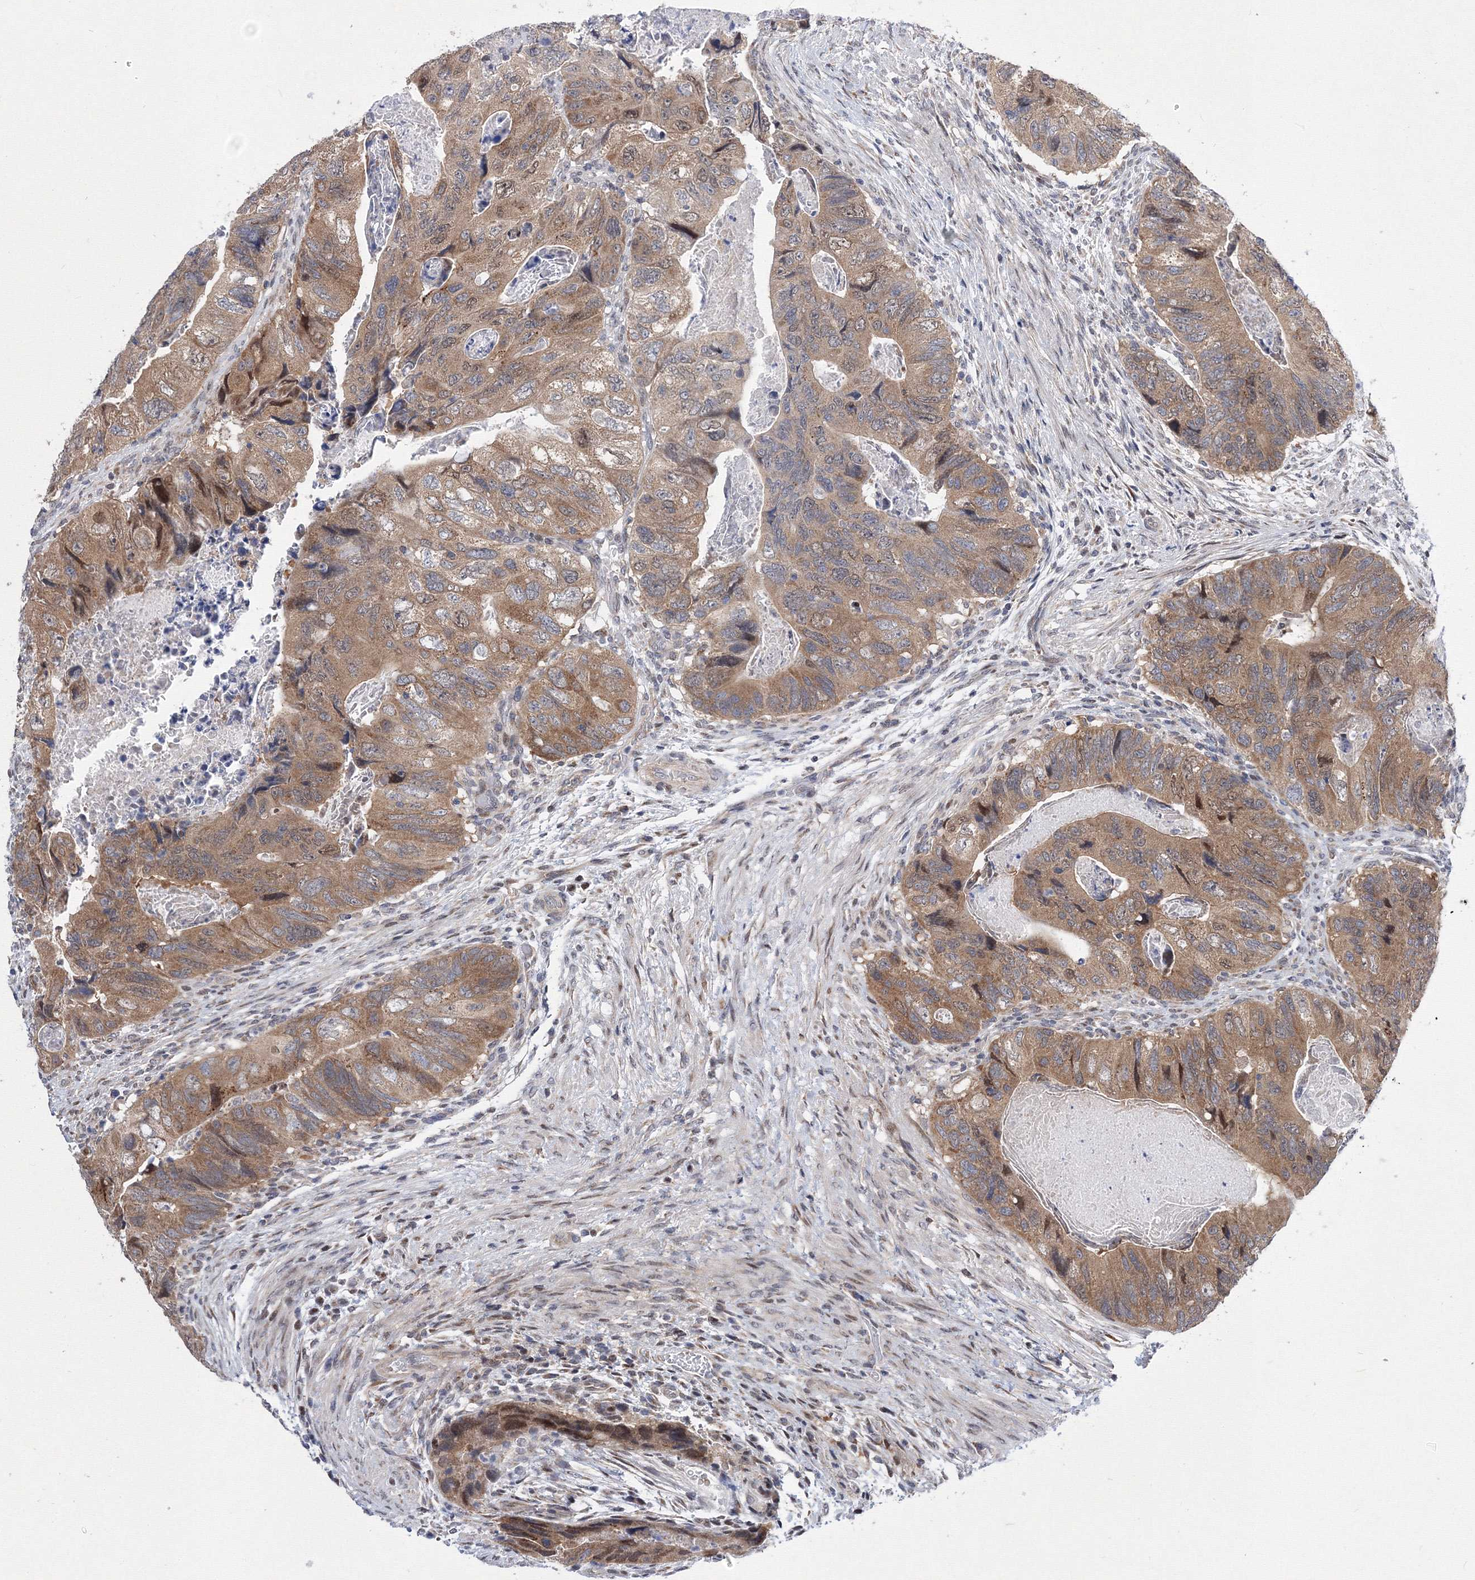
{"staining": {"intensity": "moderate", "quantity": ">75%", "location": "cytoplasmic/membranous,nuclear"}, "tissue": "colorectal cancer", "cell_type": "Tumor cells", "image_type": "cancer", "snomed": [{"axis": "morphology", "description": "Adenocarcinoma, NOS"}, {"axis": "topography", "description": "Rectum"}], "caption": "Brown immunohistochemical staining in adenocarcinoma (colorectal) exhibits moderate cytoplasmic/membranous and nuclear positivity in approximately >75% of tumor cells.", "gene": "GPN1", "patient": {"sex": "male", "age": 63}}